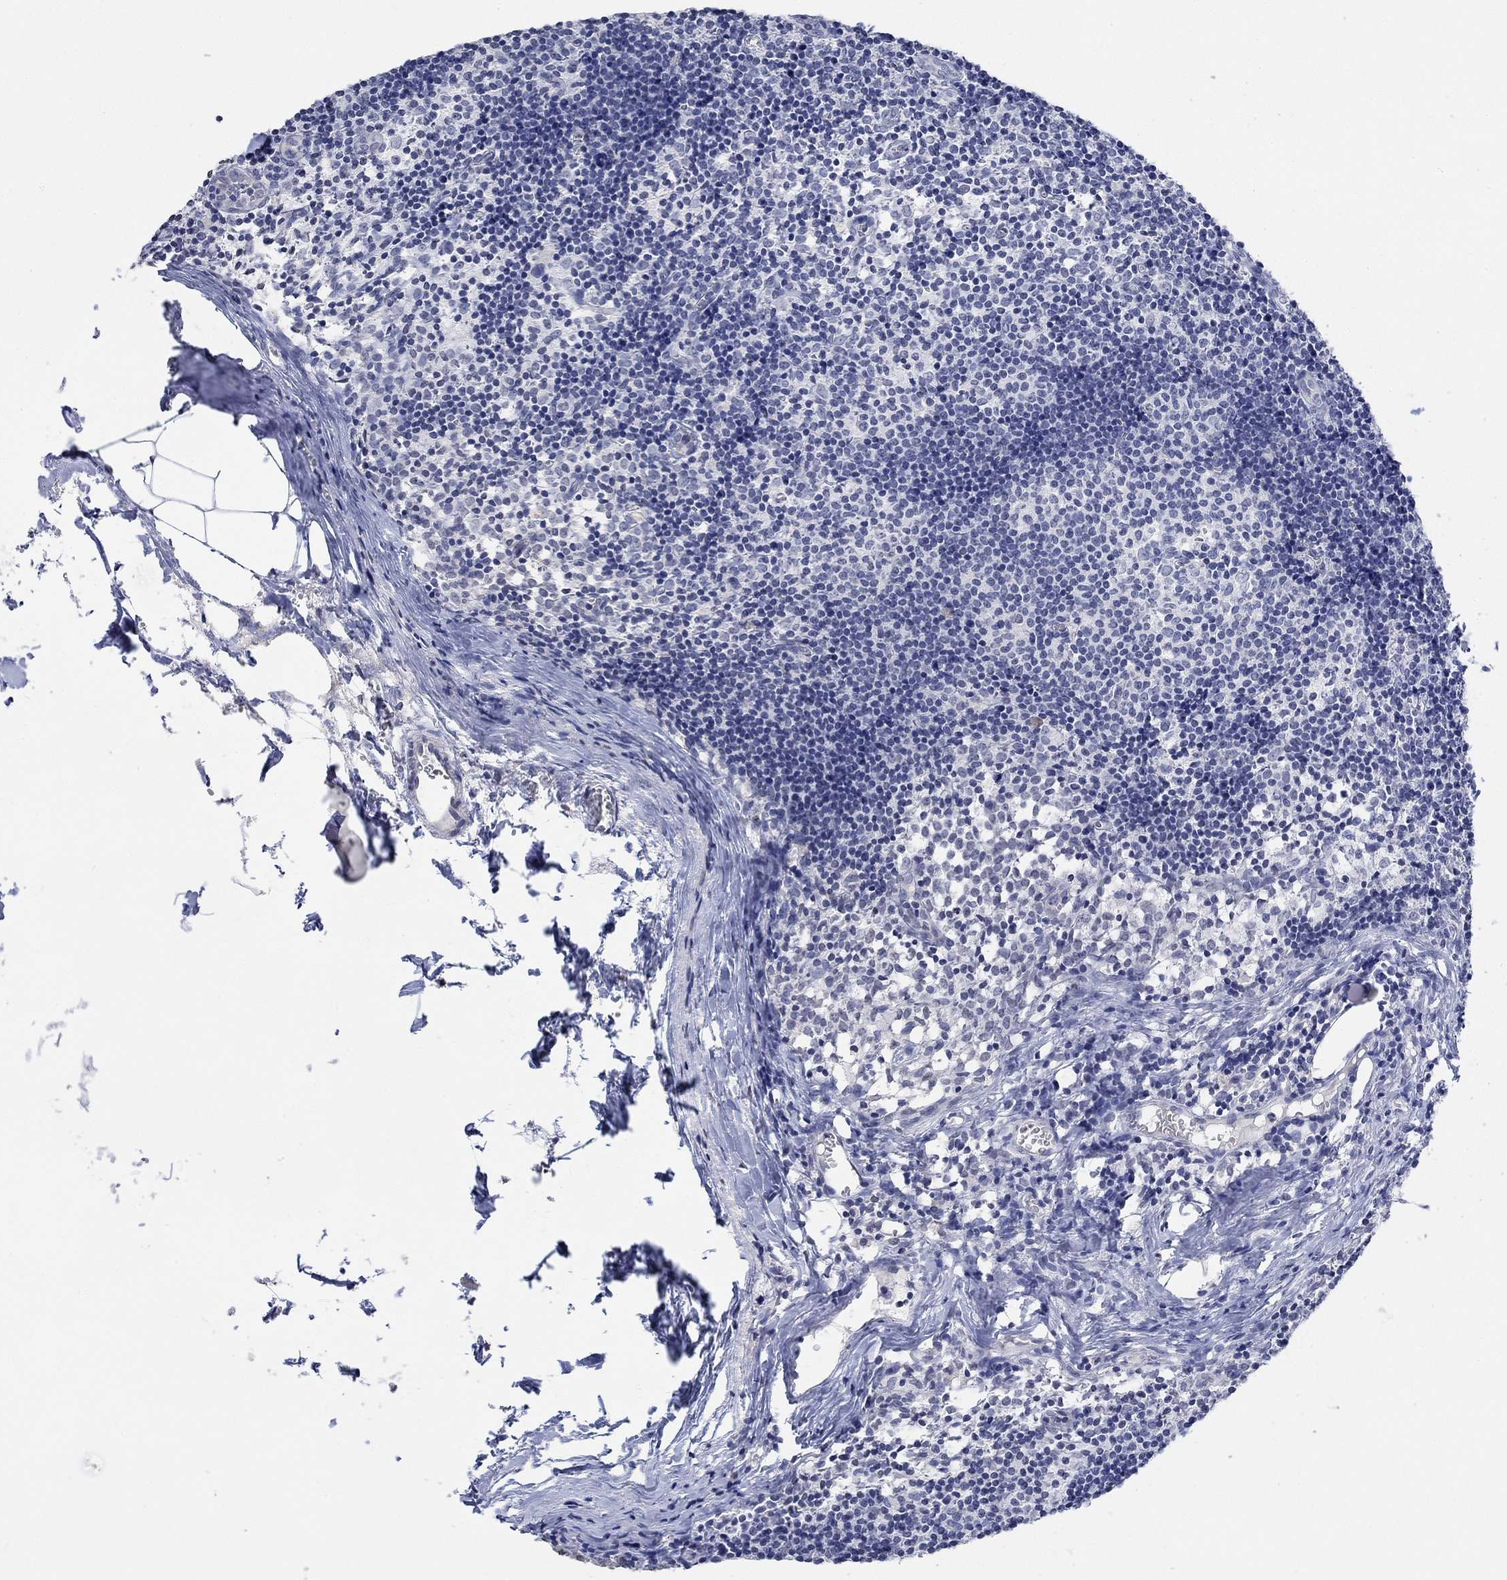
{"staining": {"intensity": "negative", "quantity": "none", "location": "none"}, "tissue": "lymph node", "cell_type": "Germinal center cells", "image_type": "normal", "snomed": [{"axis": "morphology", "description": "Normal tissue, NOS"}, {"axis": "topography", "description": "Lymph node"}], "caption": "A high-resolution histopathology image shows IHC staining of unremarkable lymph node, which reveals no significant expression in germinal center cells.", "gene": "TMEM255A", "patient": {"sex": "female", "age": 52}}